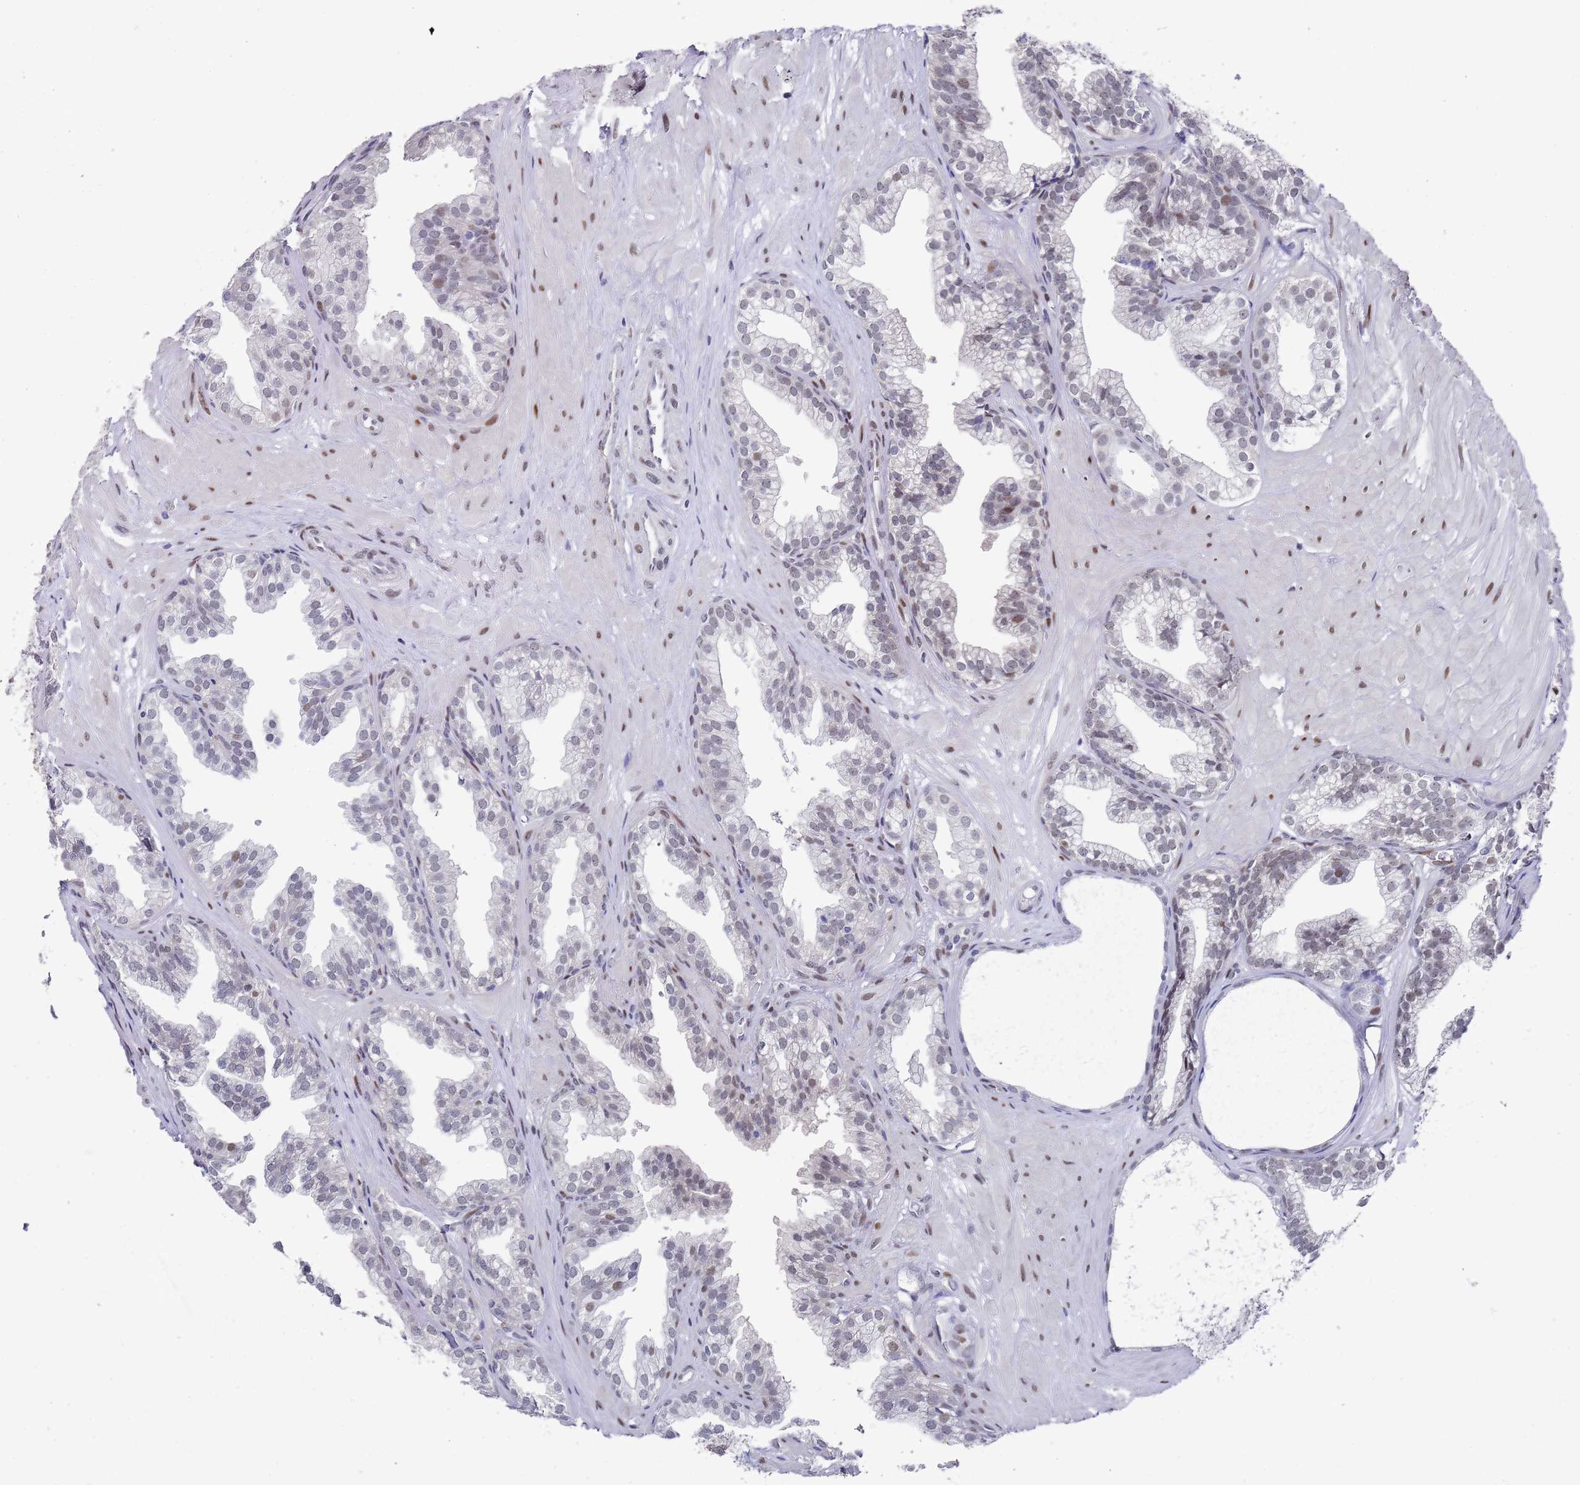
{"staining": {"intensity": "moderate", "quantity": "<25%", "location": "cytoplasmic/membranous,nuclear"}, "tissue": "prostate", "cell_type": "Glandular cells", "image_type": "normal", "snomed": [{"axis": "morphology", "description": "Normal tissue, NOS"}, {"axis": "topography", "description": "Prostate"}, {"axis": "topography", "description": "Peripheral nerve tissue"}], "caption": "Immunohistochemistry staining of normal prostate, which shows low levels of moderate cytoplasmic/membranous,nuclear expression in approximately <25% of glandular cells indicating moderate cytoplasmic/membranous,nuclear protein expression. The staining was performed using DAB (3,3'-diaminobenzidine) (brown) for protein detection and nuclei were counterstained in hematoxylin (blue).", "gene": "COPS6", "patient": {"sex": "male", "age": 55}}